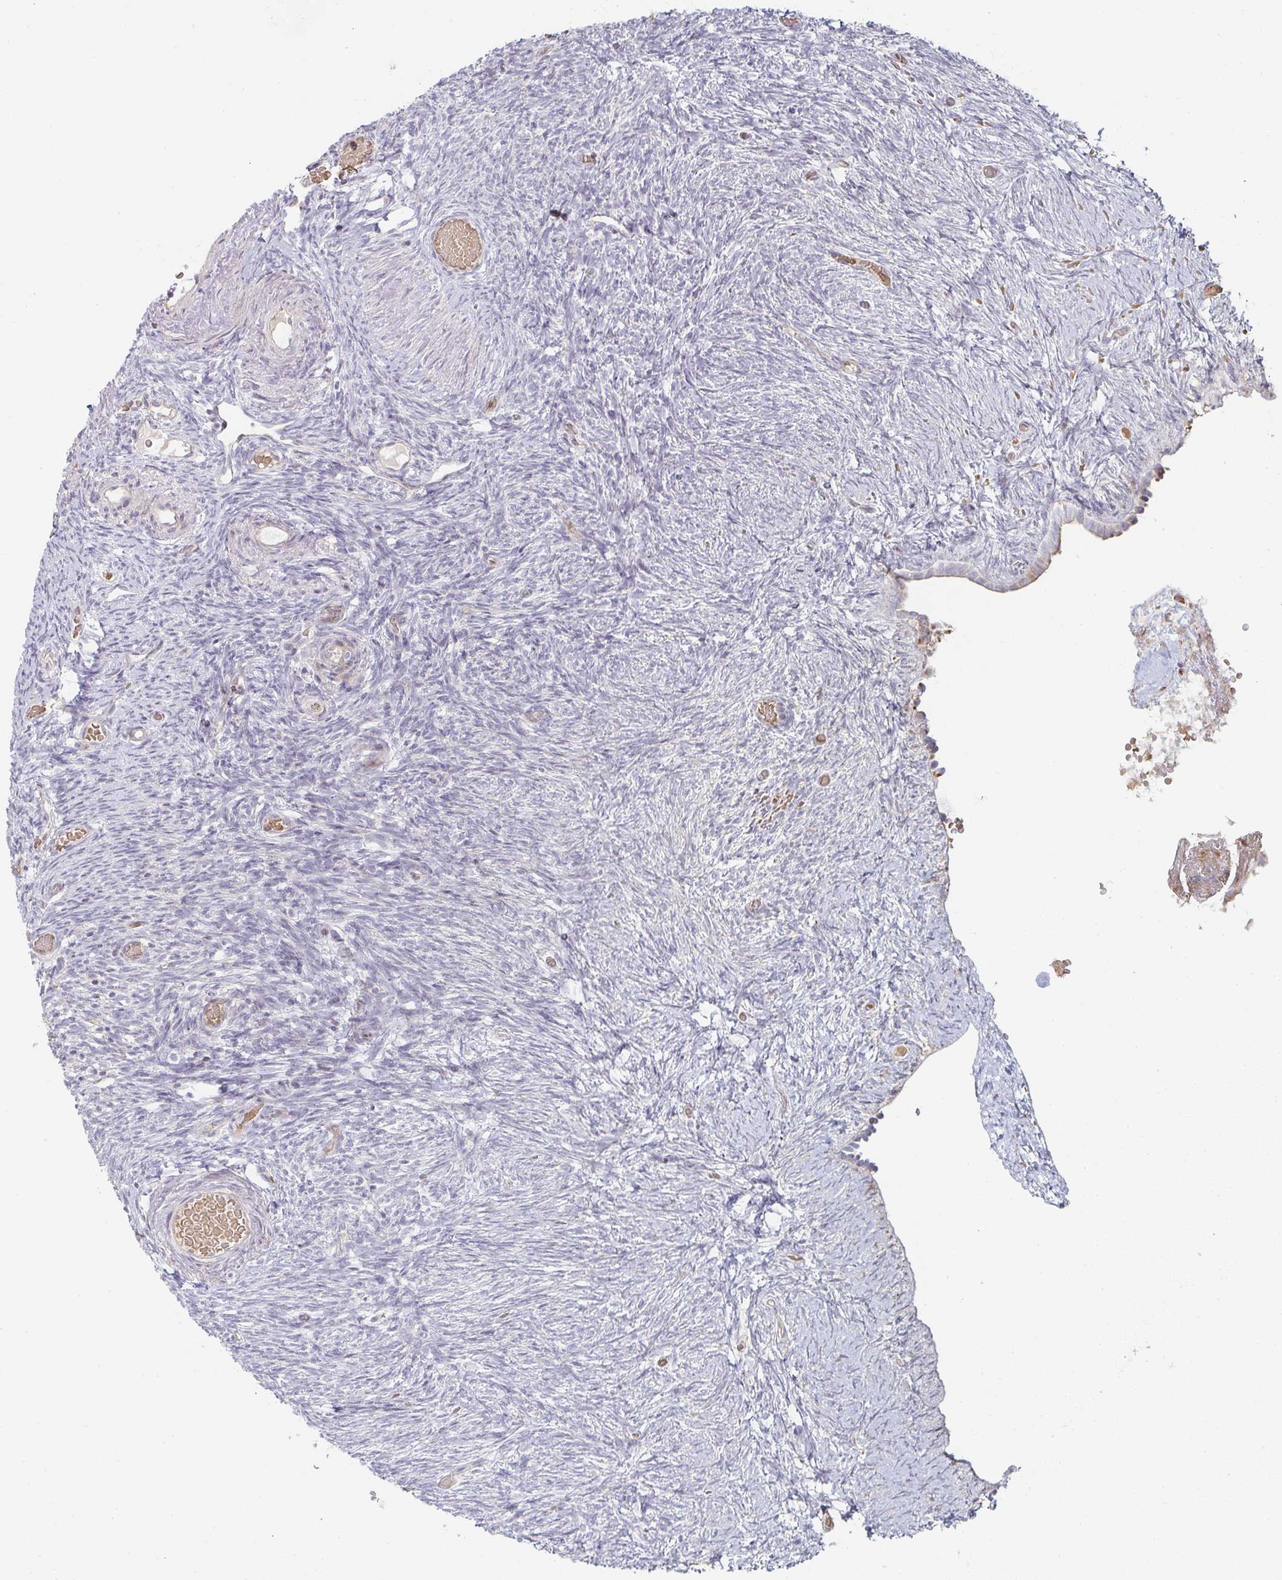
{"staining": {"intensity": "weak", "quantity": "<25%", "location": "cytoplasmic/membranous"}, "tissue": "ovary", "cell_type": "Follicle cells", "image_type": "normal", "snomed": [{"axis": "morphology", "description": "Normal tissue, NOS"}, {"axis": "topography", "description": "Ovary"}], "caption": "The image demonstrates no staining of follicle cells in benign ovary. (DAB immunohistochemistry (IHC) with hematoxylin counter stain).", "gene": "ZNF526", "patient": {"sex": "female", "age": 39}}